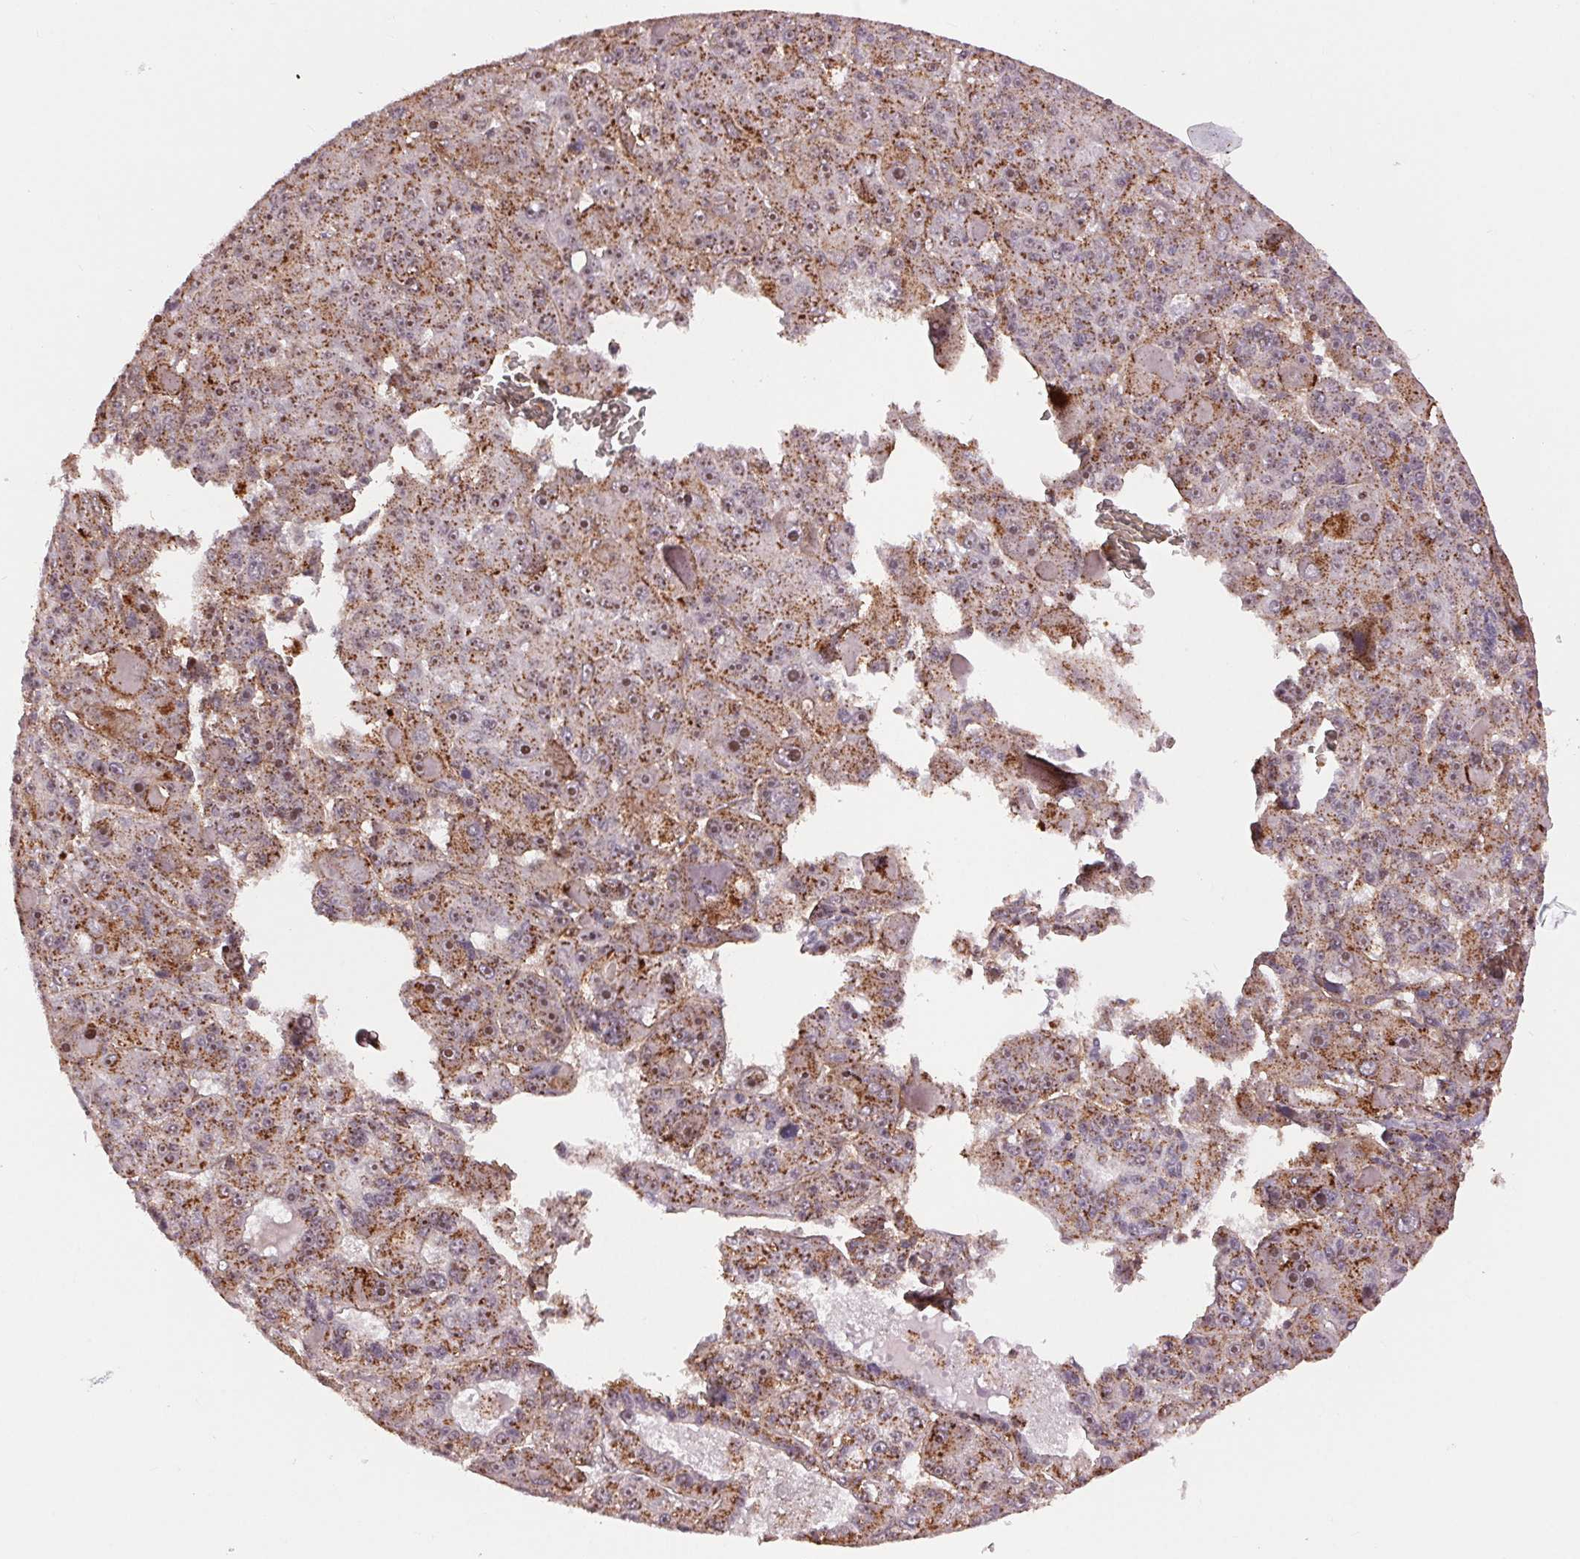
{"staining": {"intensity": "moderate", "quantity": "25%-75%", "location": "cytoplasmic/membranous,nuclear"}, "tissue": "liver cancer", "cell_type": "Tumor cells", "image_type": "cancer", "snomed": [{"axis": "morphology", "description": "Carcinoma, Hepatocellular, NOS"}, {"axis": "topography", "description": "Liver"}], "caption": "Protein analysis of liver cancer (hepatocellular carcinoma) tissue demonstrates moderate cytoplasmic/membranous and nuclear expression in about 25%-75% of tumor cells.", "gene": "CHMP4B", "patient": {"sex": "male", "age": 76}}